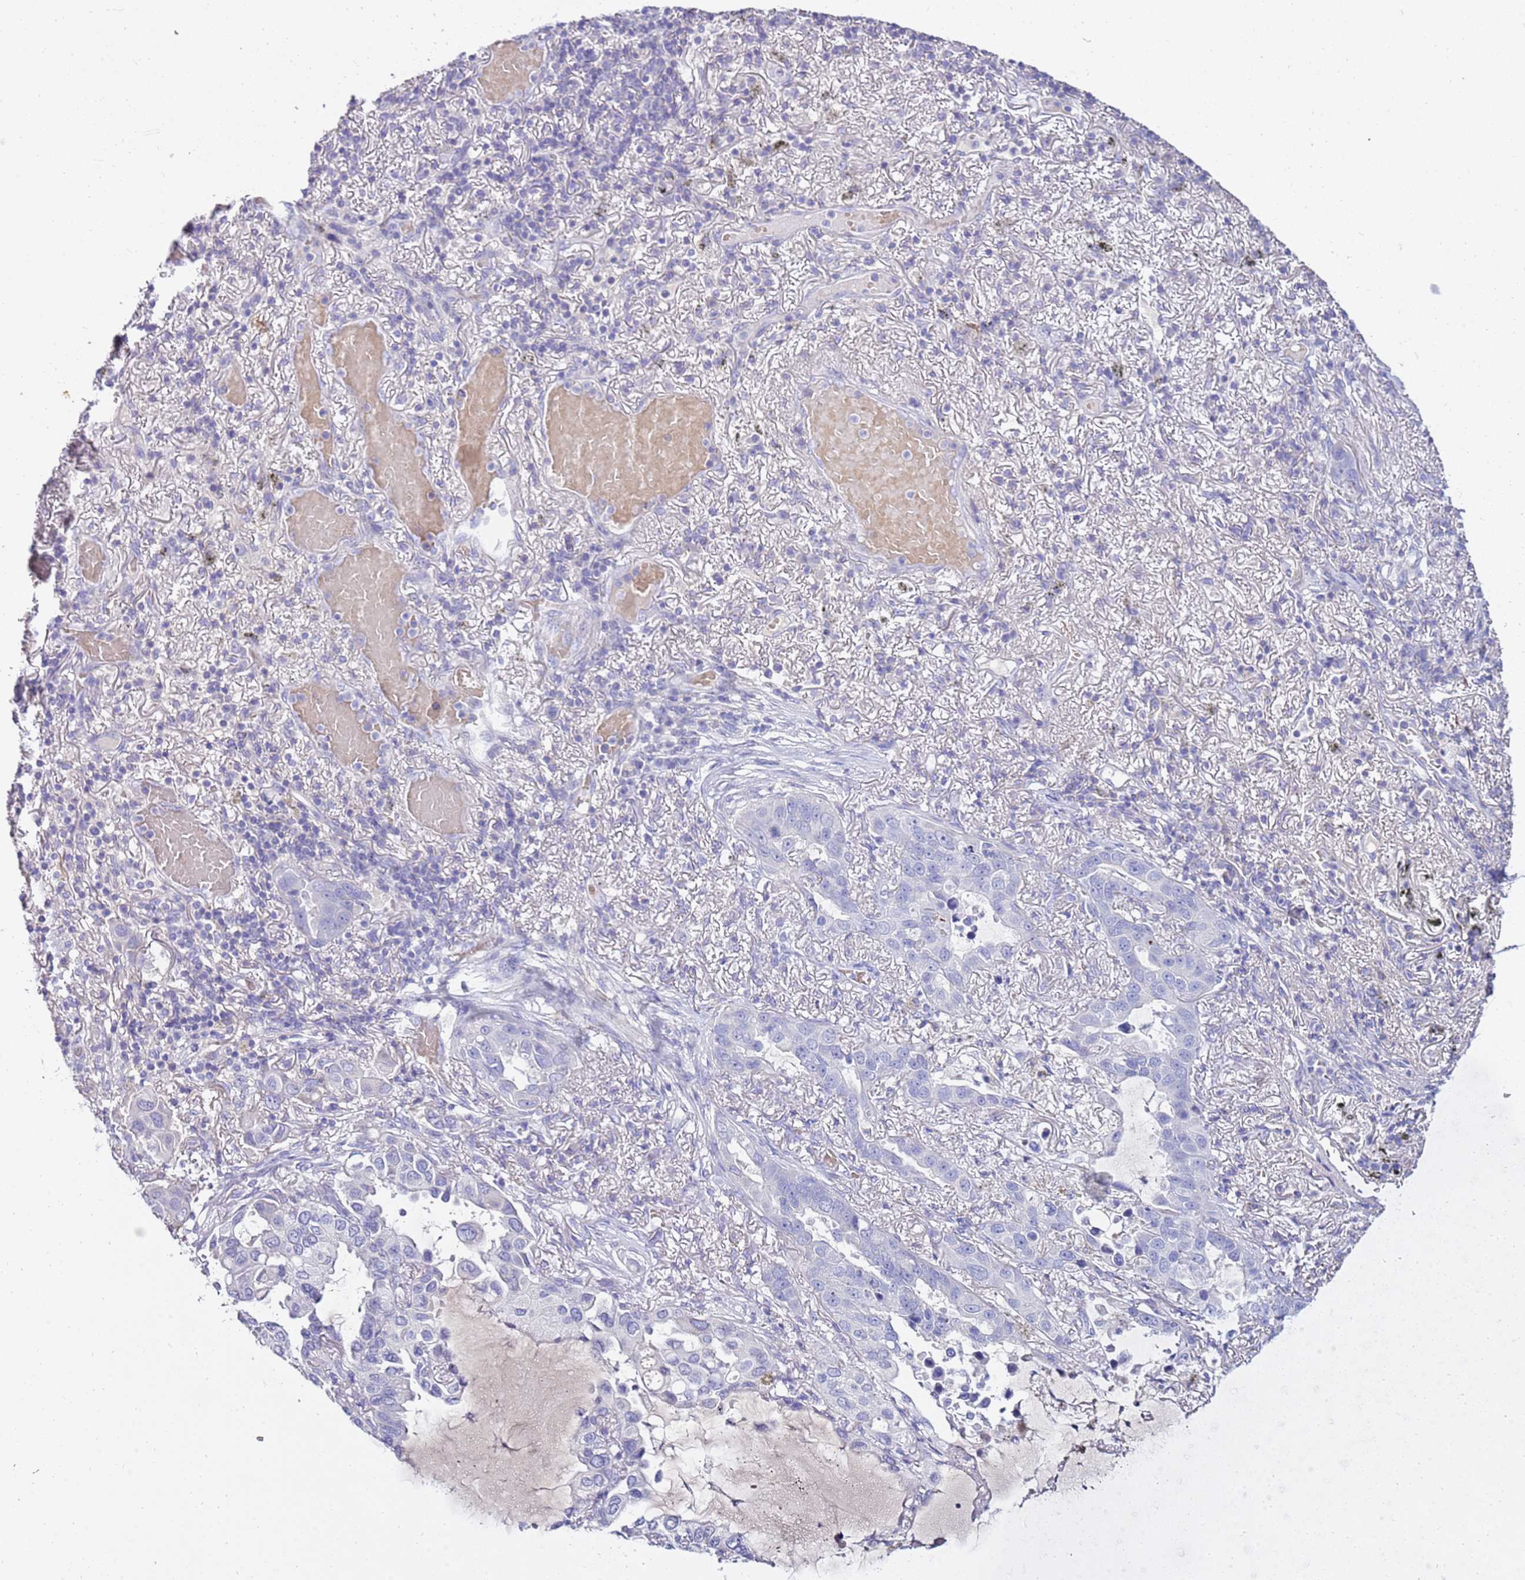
{"staining": {"intensity": "negative", "quantity": "none", "location": "none"}, "tissue": "lung cancer", "cell_type": "Tumor cells", "image_type": "cancer", "snomed": [{"axis": "morphology", "description": "Adenocarcinoma, NOS"}, {"axis": "topography", "description": "Lung"}], "caption": "IHC micrograph of neoplastic tissue: human lung cancer stained with DAB displays no significant protein staining in tumor cells.", "gene": "EVPLL", "patient": {"sex": "male", "age": 64}}